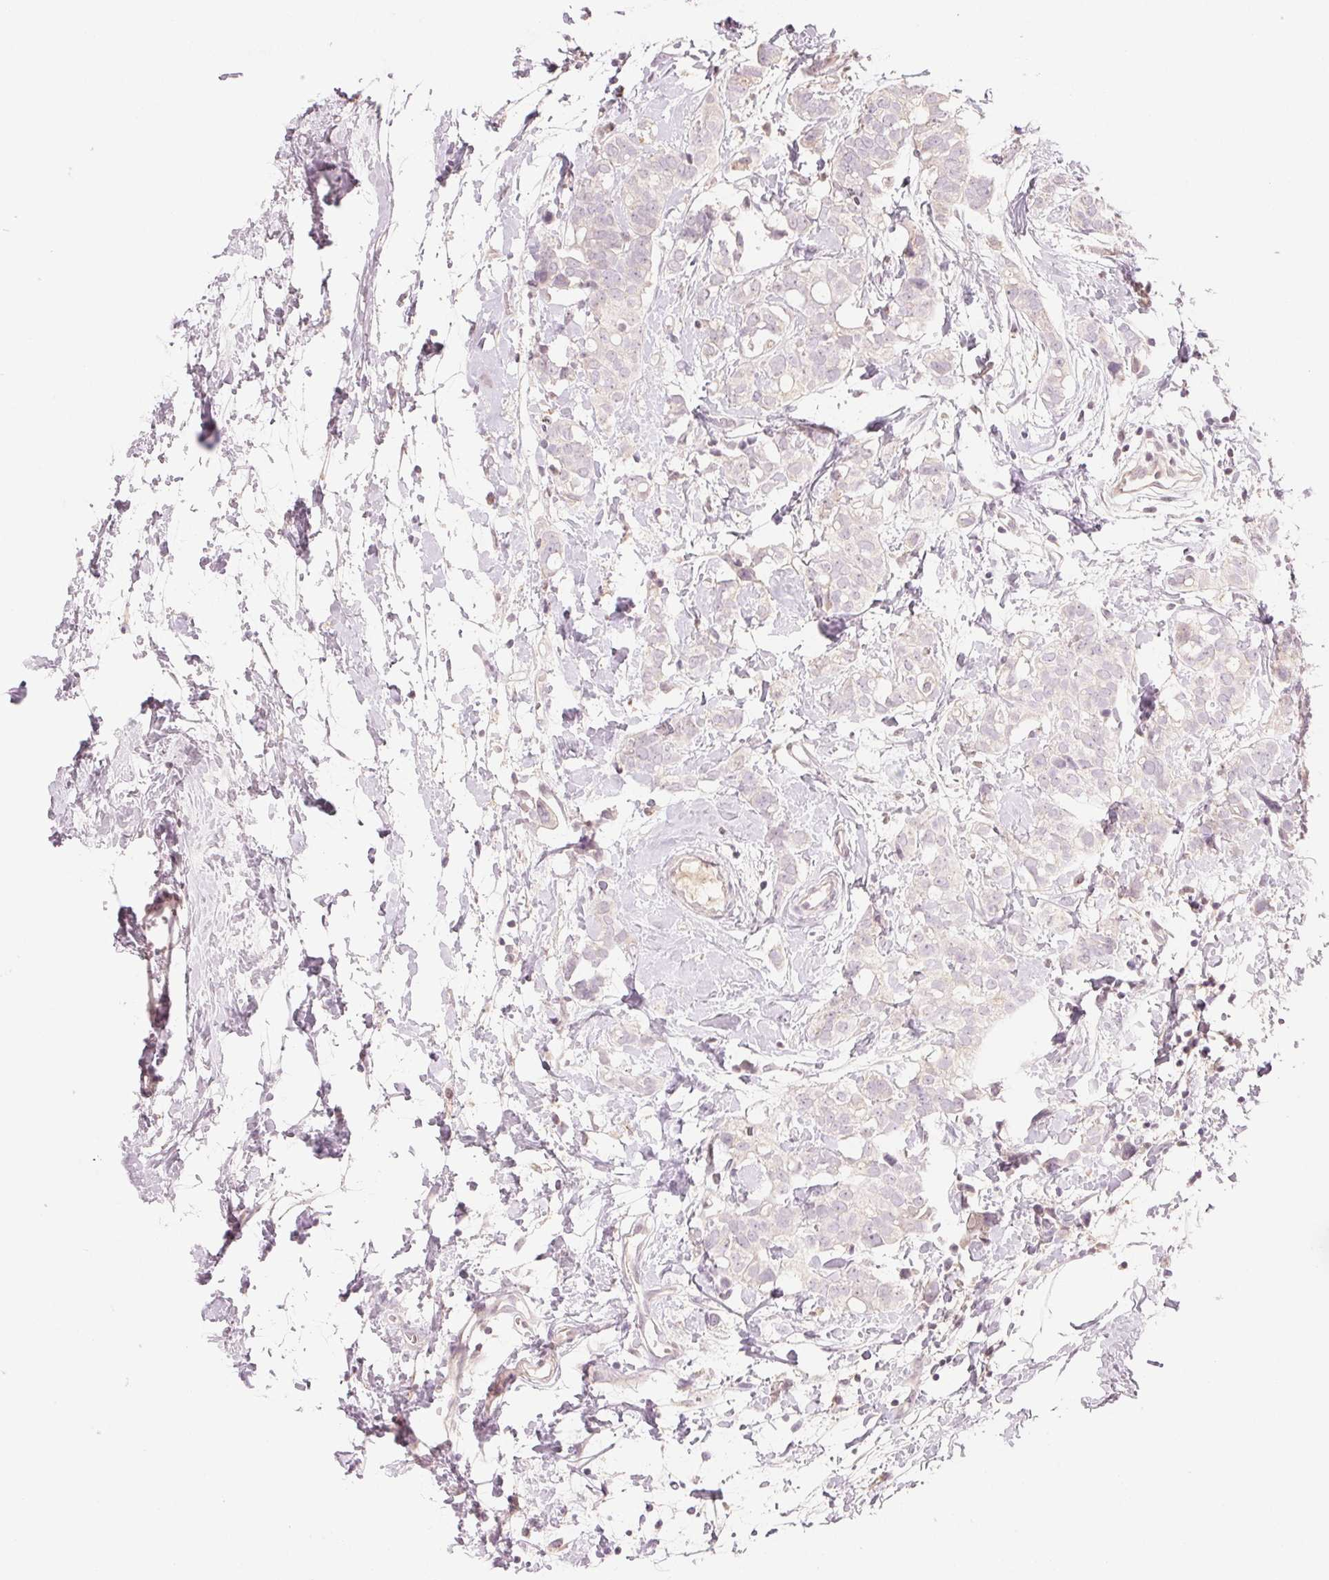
{"staining": {"intensity": "negative", "quantity": "none", "location": "none"}, "tissue": "breast cancer", "cell_type": "Tumor cells", "image_type": "cancer", "snomed": [{"axis": "morphology", "description": "Duct carcinoma"}, {"axis": "topography", "description": "Breast"}], "caption": "Infiltrating ductal carcinoma (breast) stained for a protein using immunohistochemistry (IHC) demonstrates no expression tumor cells.", "gene": "SLC17A4", "patient": {"sex": "female", "age": 40}}